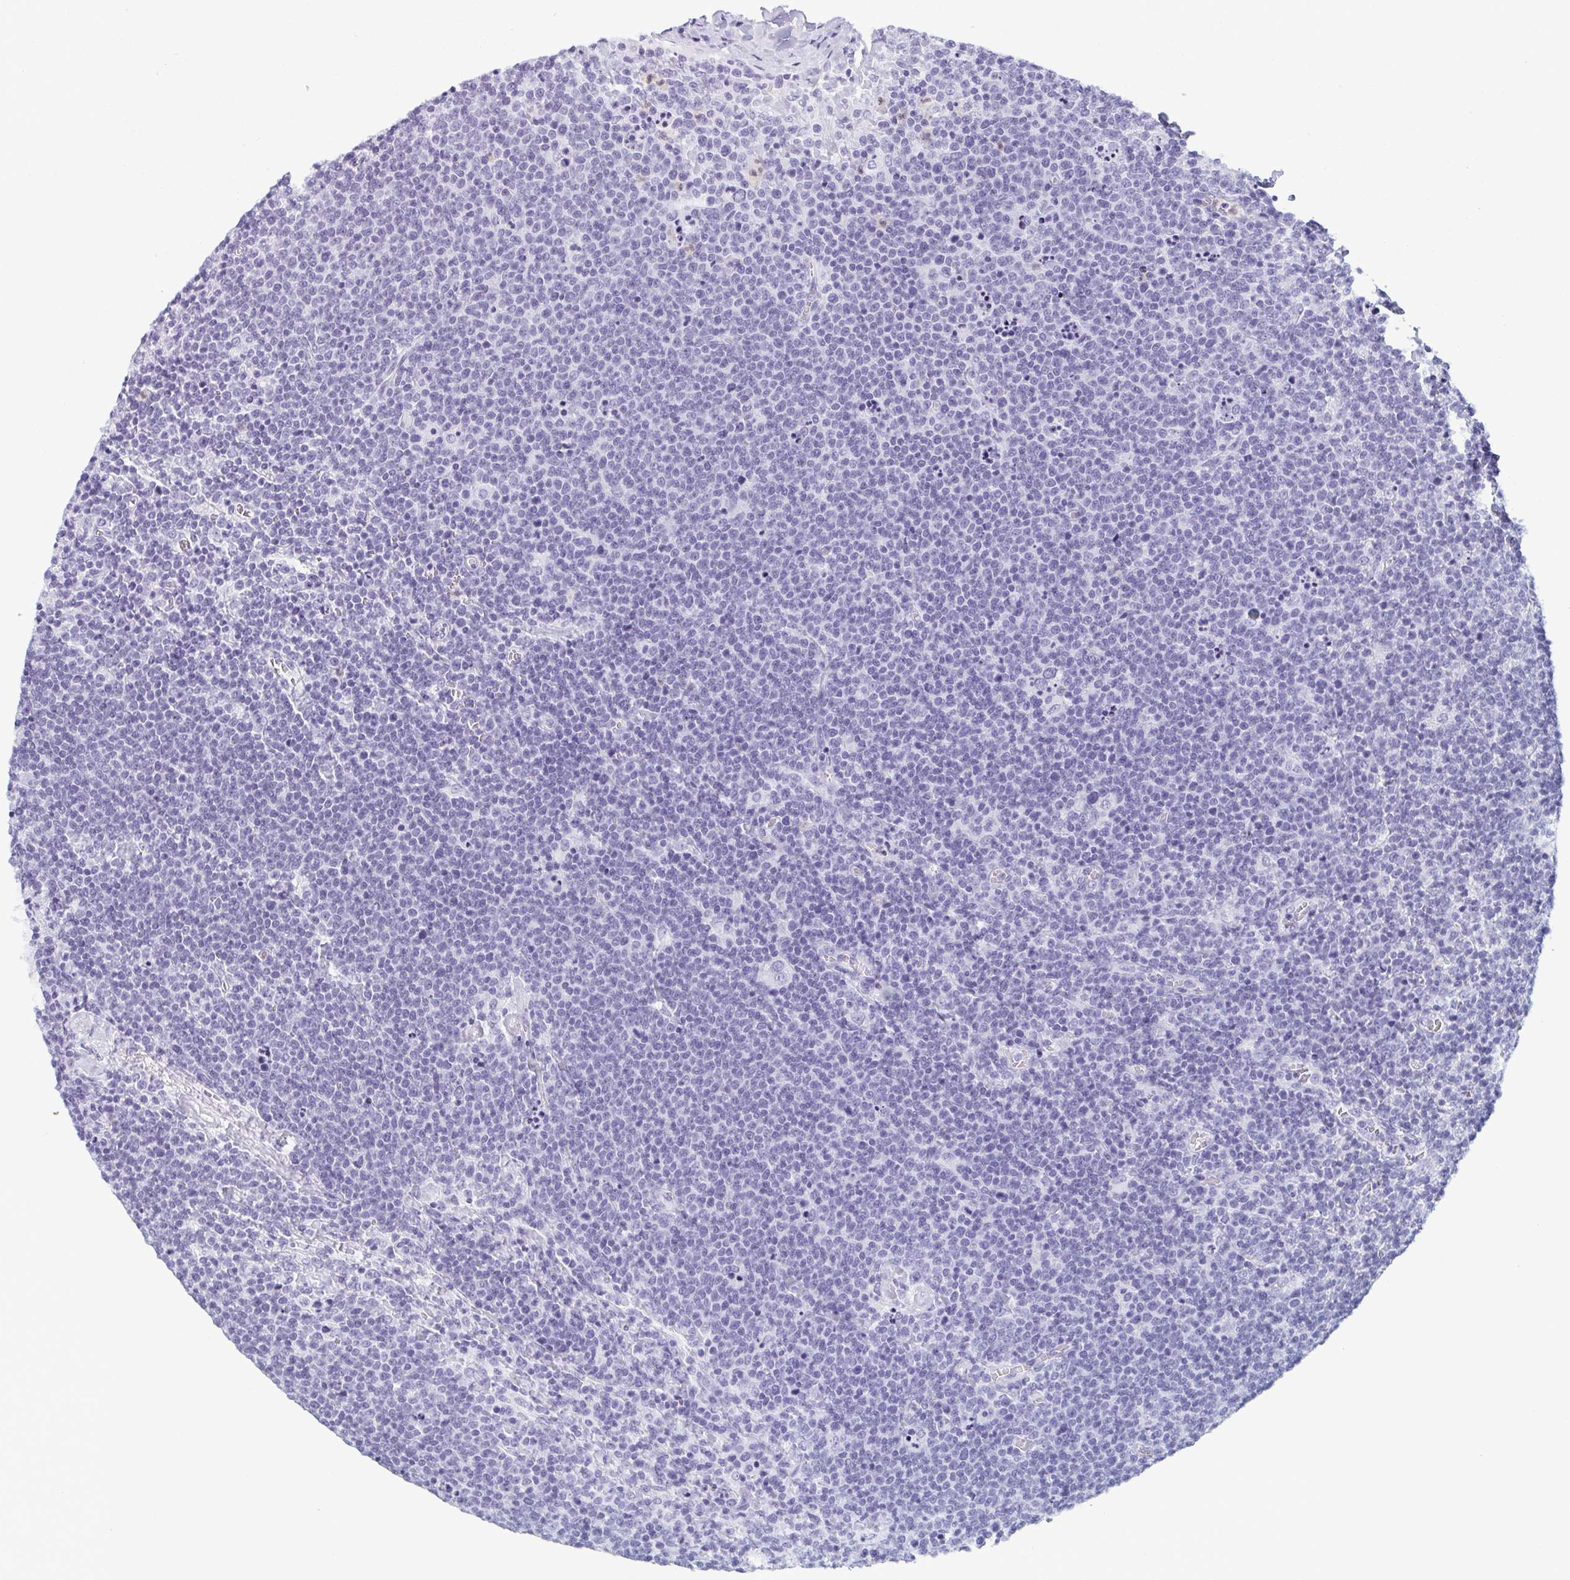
{"staining": {"intensity": "negative", "quantity": "none", "location": "none"}, "tissue": "lymphoma", "cell_type": "Tumor cells", "image_type": "cancer", "snomed": [{"axis": "morphology", "description": "Malignant lymphoma, non-Hodgkin's type, High grade"}, {"axis": "topography", "description": "Lymph node"}], "caption": "Immunohistochemistry (IHC) photomicrograph of human high-grade malignant lymphoma, non-Hodgkin's type stained for a protein (brown), which shows no positivity in tumor cells. The staining was performed using DAB to visualize the protein expression in brown, while the nuclei were stained in blue with hematoxylin (Magnification: 20x).", "gene": "CDA", "patient": {"sex": "male", "age": 61}}